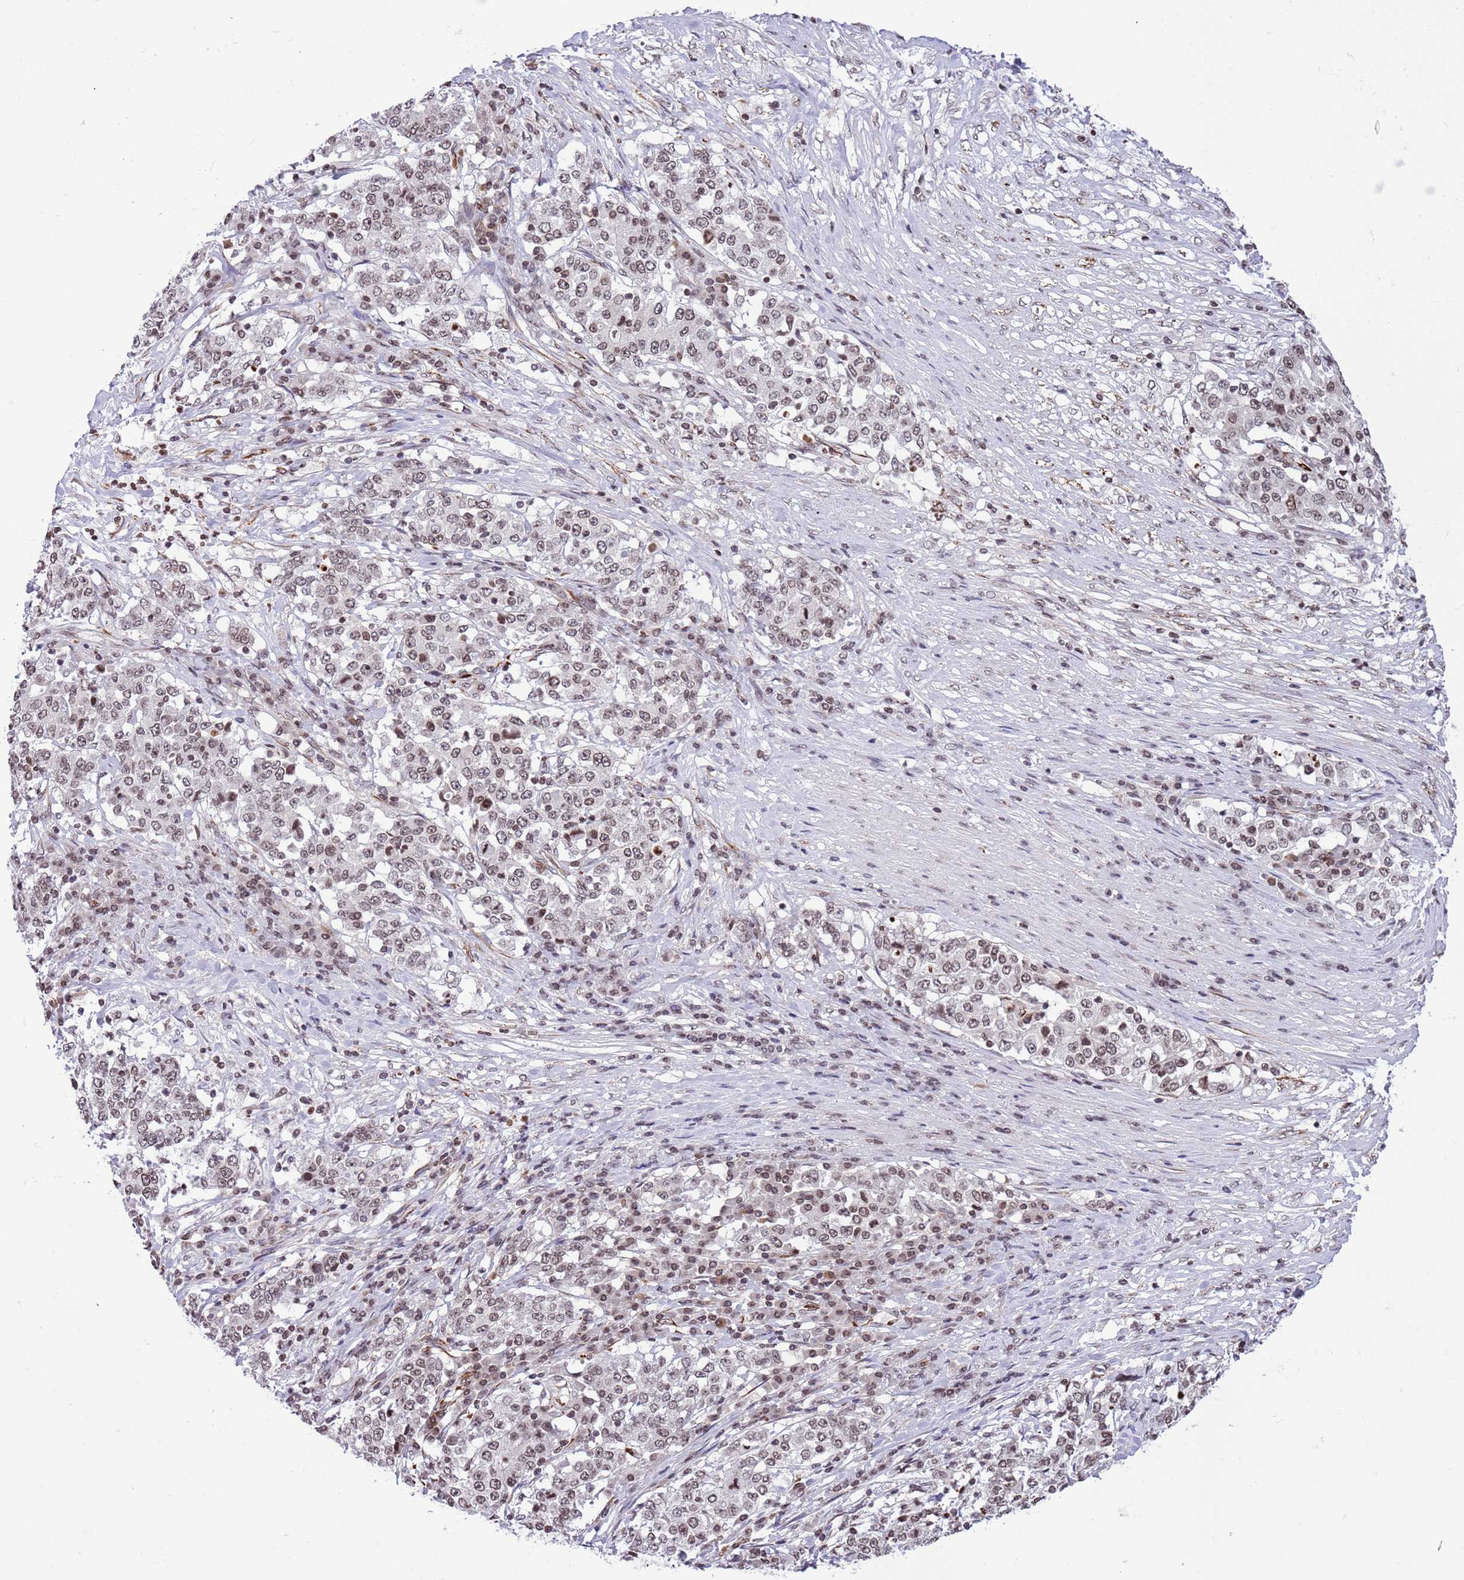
{"staining": {"intensity": "moderate", "quantity": ">75%", "location": "nuclear"}, "tissue": "stomach cancer", "cell_type": "Tumor cells", "image_type": "cancer", "snomed": [{"axis": "morphology", "description": "Adenocarcinoma, NOS"}, {"axis": "topography", "description": "Stomach"}], "caption": "The photomicrograph exhibits a brown stain indicating the presence of a protein in the nuclear of tumor cells in adenocarcinoma (stomach). Using DAB (3,3'-diaminobenzidine) (brown) and hematoxylin (blue) stains, captured at high magnification using brightfield microscopy.", "gene": "NRIP1", "patient": {"sex": "male", "age": 59}}